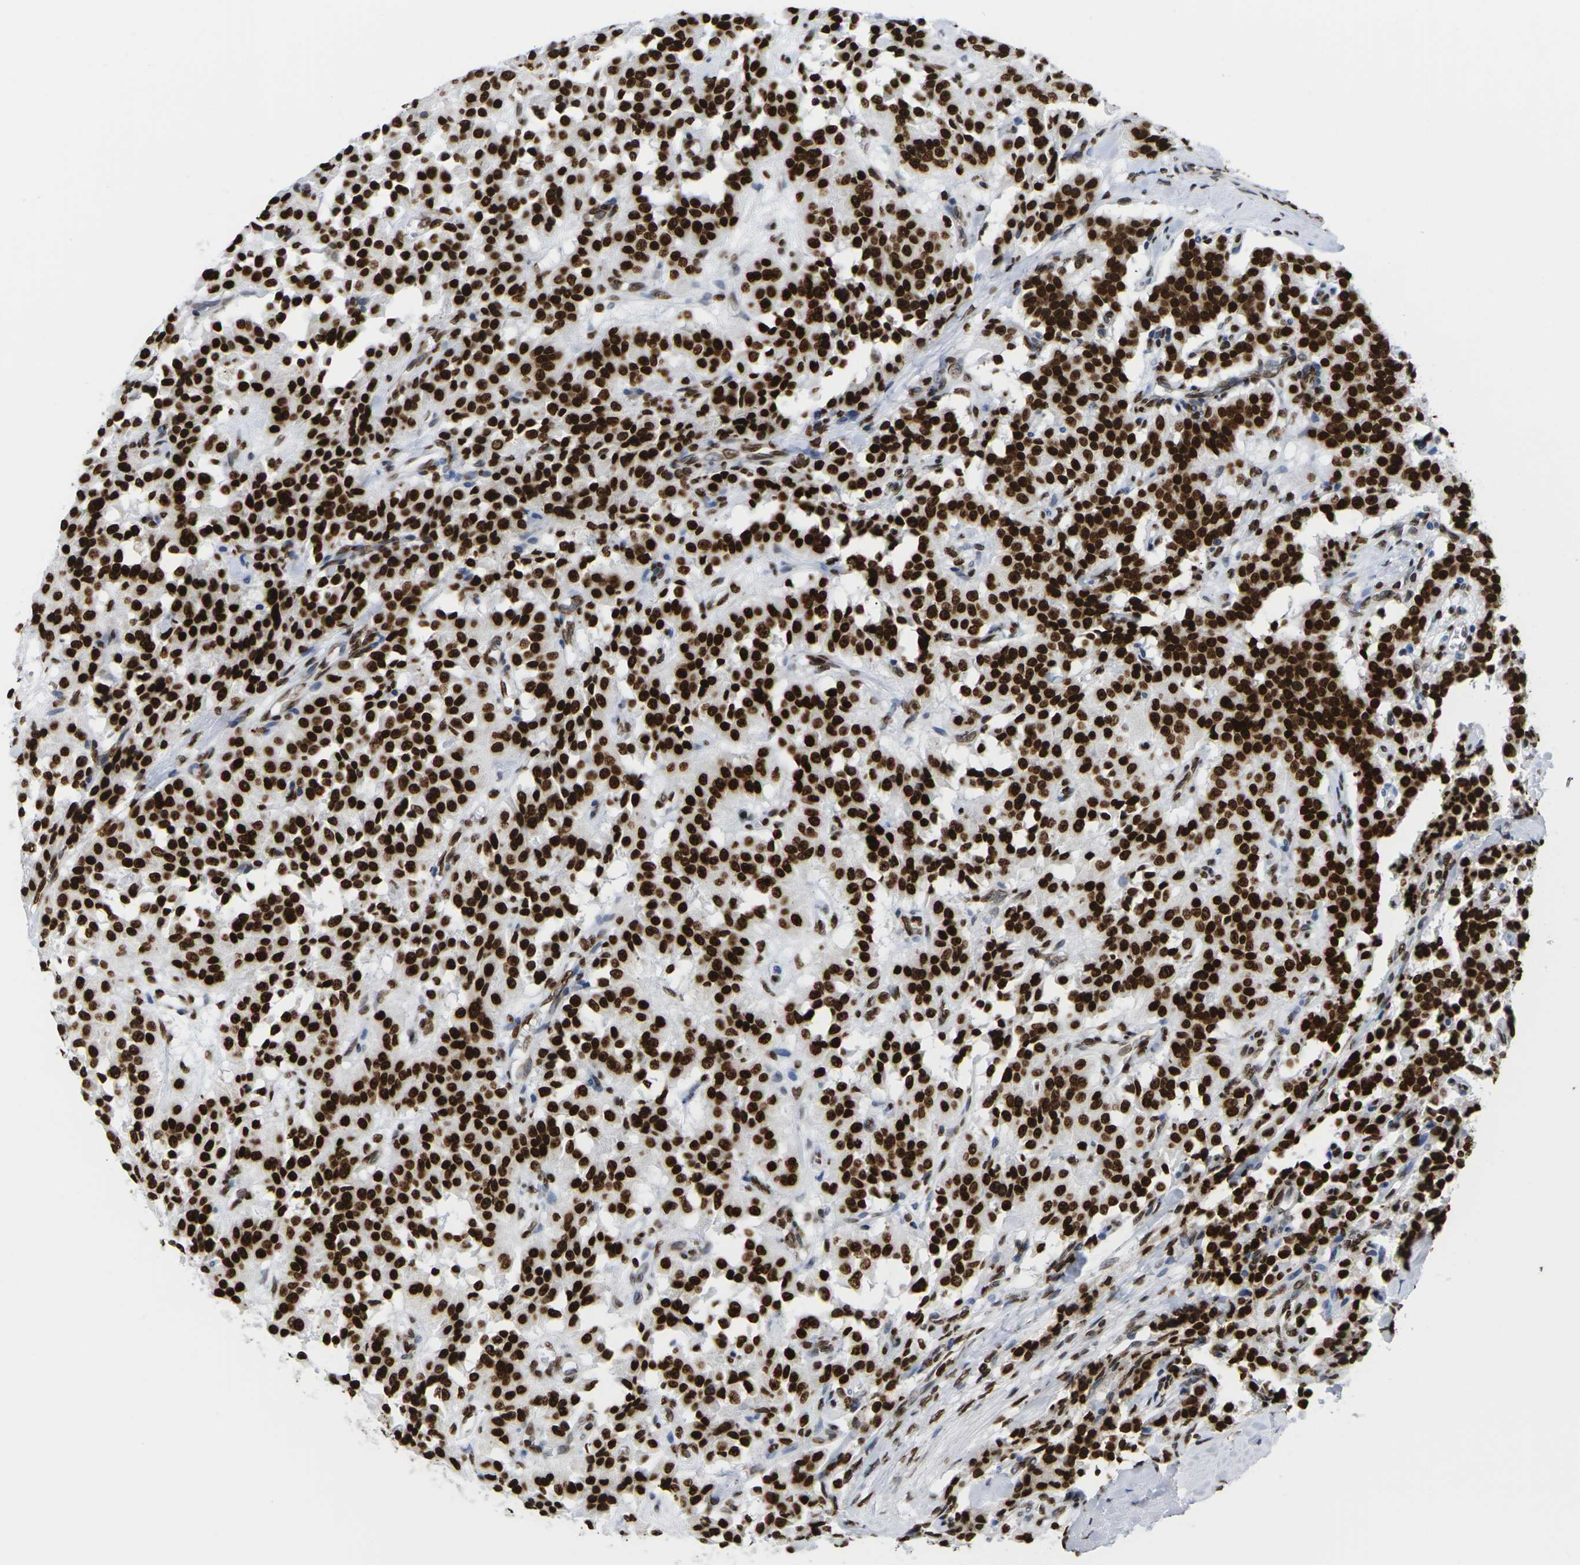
{"staining": {"intensity": "strong", "quantity": ">75%", "location": "nuclear"}, "tissue": "carcinoid", "cell_type": "Tumor cells", "image_type": "cancer", "snomed": [{"axis": "morphology", "description": "Carcinoid, malignant, NOS"}, {"axis": "topography", "description": "Lung"}], "caption": "Immunohistochemistry (IHC) (DAB) staining of malignant carcinoid exhibits strong nuclear protein positivity in approximately >75% of tumor cells.", "gene": "H2AC21", "patient": {"sex": "male", "age": 30}}